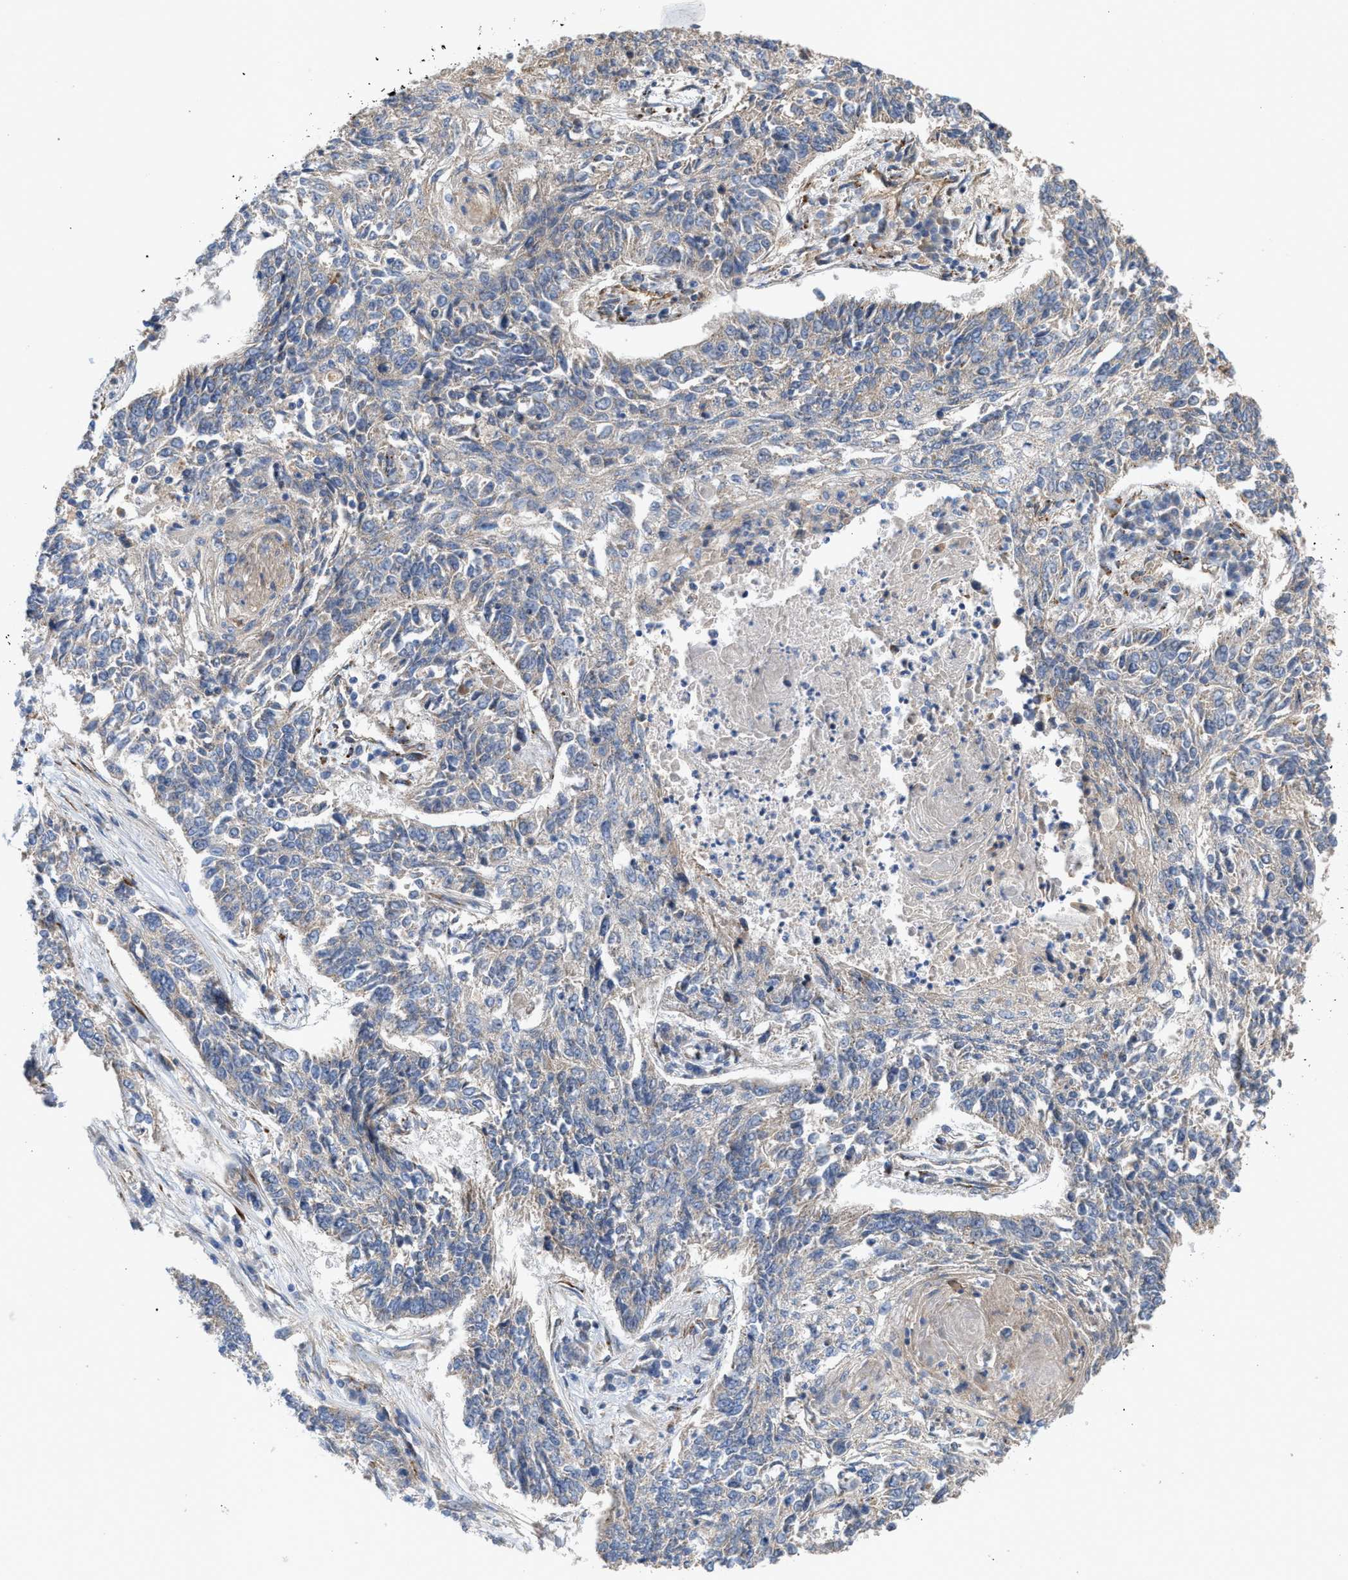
{"staining": {"intensity": "negative", "quantity": "none", "location": "none"}, "tissue": "lung cancer", "cell_type": "Tumor cells", "image_type": "cancer", "snomed": [{"axis": "morphology", "description": "Normal tissue, NOS"}, {"axis": "morphology", "description": "Squamous cell carcinoma, NOS"}, {"axis": "topography", "description": "Cartilage tissue"}, {"axis": "topography", "description": "Bronchus"}, {"axis": "topography", "description": "Lung"}], "caption": "This is a micrograph of IHC staining of squamous cell carcinoma (lung), which shows no expression in tumor cells.", "gene": "OXSM", "patient": {"sex": "female", "age": 49}}